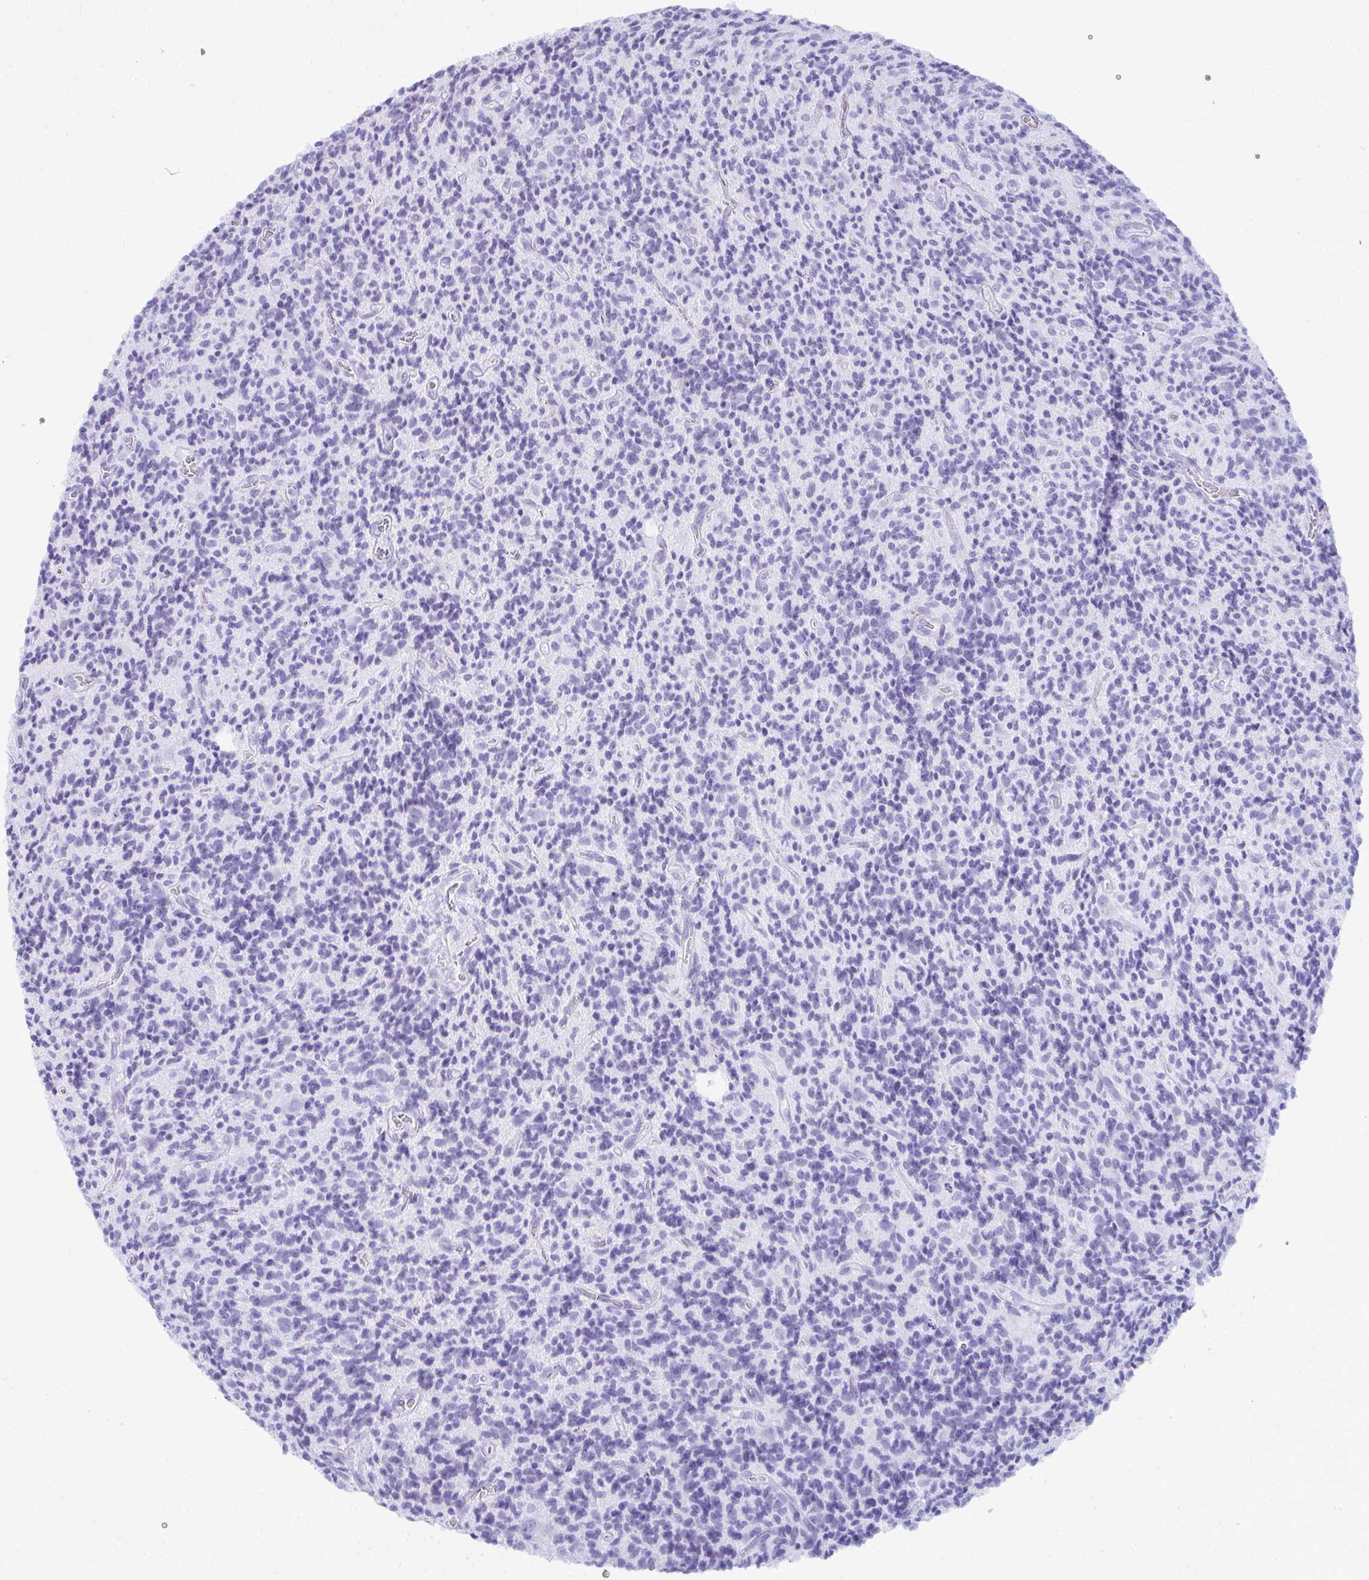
{"staining": {"intensity": "negative", "quantity": "none", "location": "none"}, "tissue": "glioma", "cell_type": "Tumor cells", "image_type": "cancer", "snomed": [{"axis": "morphology", "description": "Glioma, malignant, High grade"}, {"axis": "topography", "description": "Brain"}], "caption": "A high-resolution histopathology image shows immunohistochemistry staining of malignant high-grade glioma, which exhibits no significant positivity in tumor cells.", "gene": "MAF1", "patient": {"sex": "male", "age": 76}}